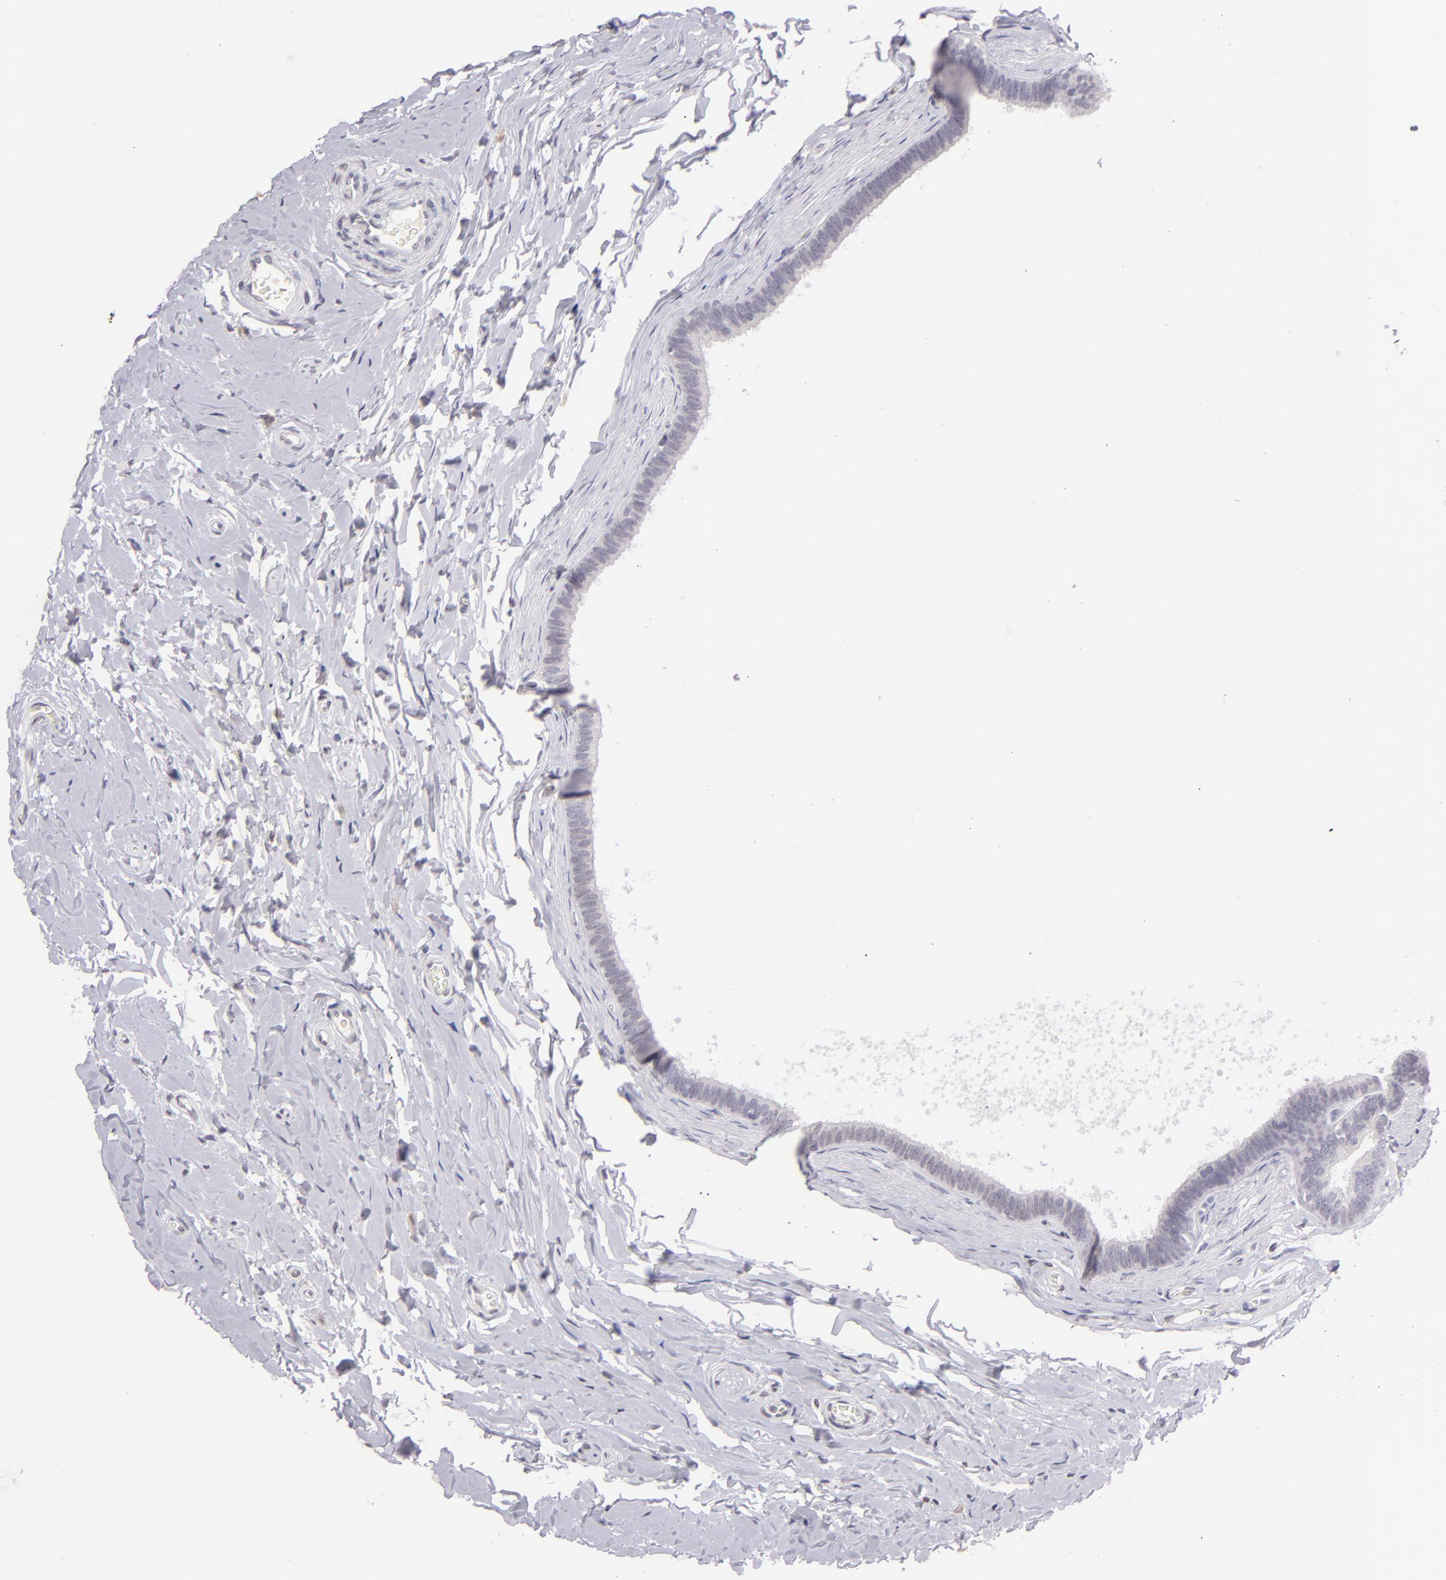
{"staining": {"intensity": "negative", "quantity": "none", "location": "none"}, "tissue": "epididymis", "cell_type": "Glandular cells", "image_type": "normal", "snomed": [{"axis": "morphology", "description": "Normal tissue, NOS"}, {"axis": "topography", "description": "Epididymis"}], "caption": "This is an IHC photomicrograph of normal epididymis. There is no expression in glandular cells.", "gene": "IL2RA", "patient": {"sex": "male", "age": 26}}